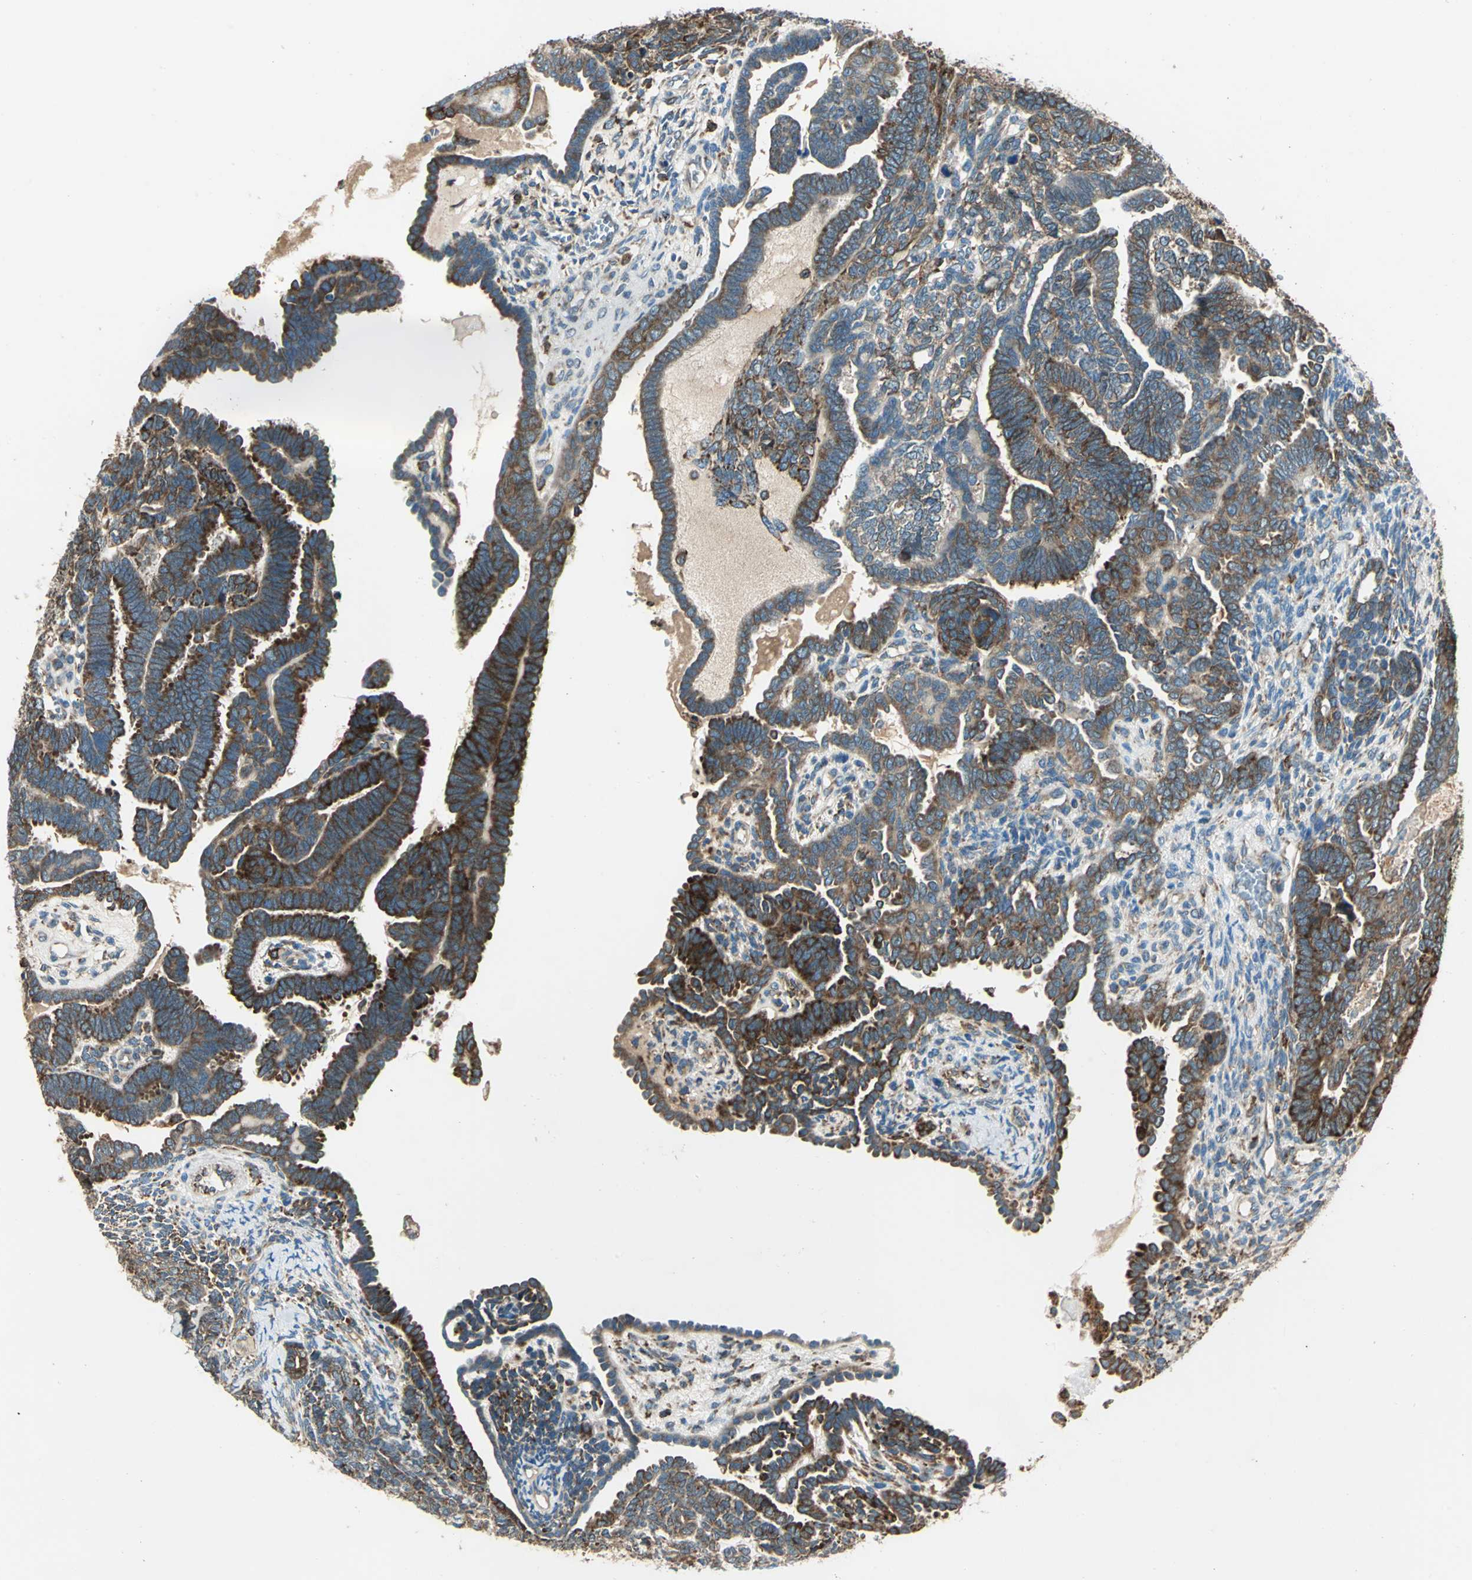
{"staining": {"intensity": "moderate", "quantity": ">75%", "location": "cytoplasmic/membranous"}, "tissue": "endometrial cancer", "cell_type": "Tumor cells", "image_type": "cancer", "snomed": [{"axis": "morphology", "description": "Neoplasm, malignant, NOS"}, {"axis": "topography", "description": "Endometrium"}], "caption": "A photomicrograph of endometrial neoplasm (malignant) stained for a protein shows moderate cytoplasmic/membranous brown staining in tumor cells.", "gene": "PDIA4", "patient": {"sex": "female", "age": 74}}